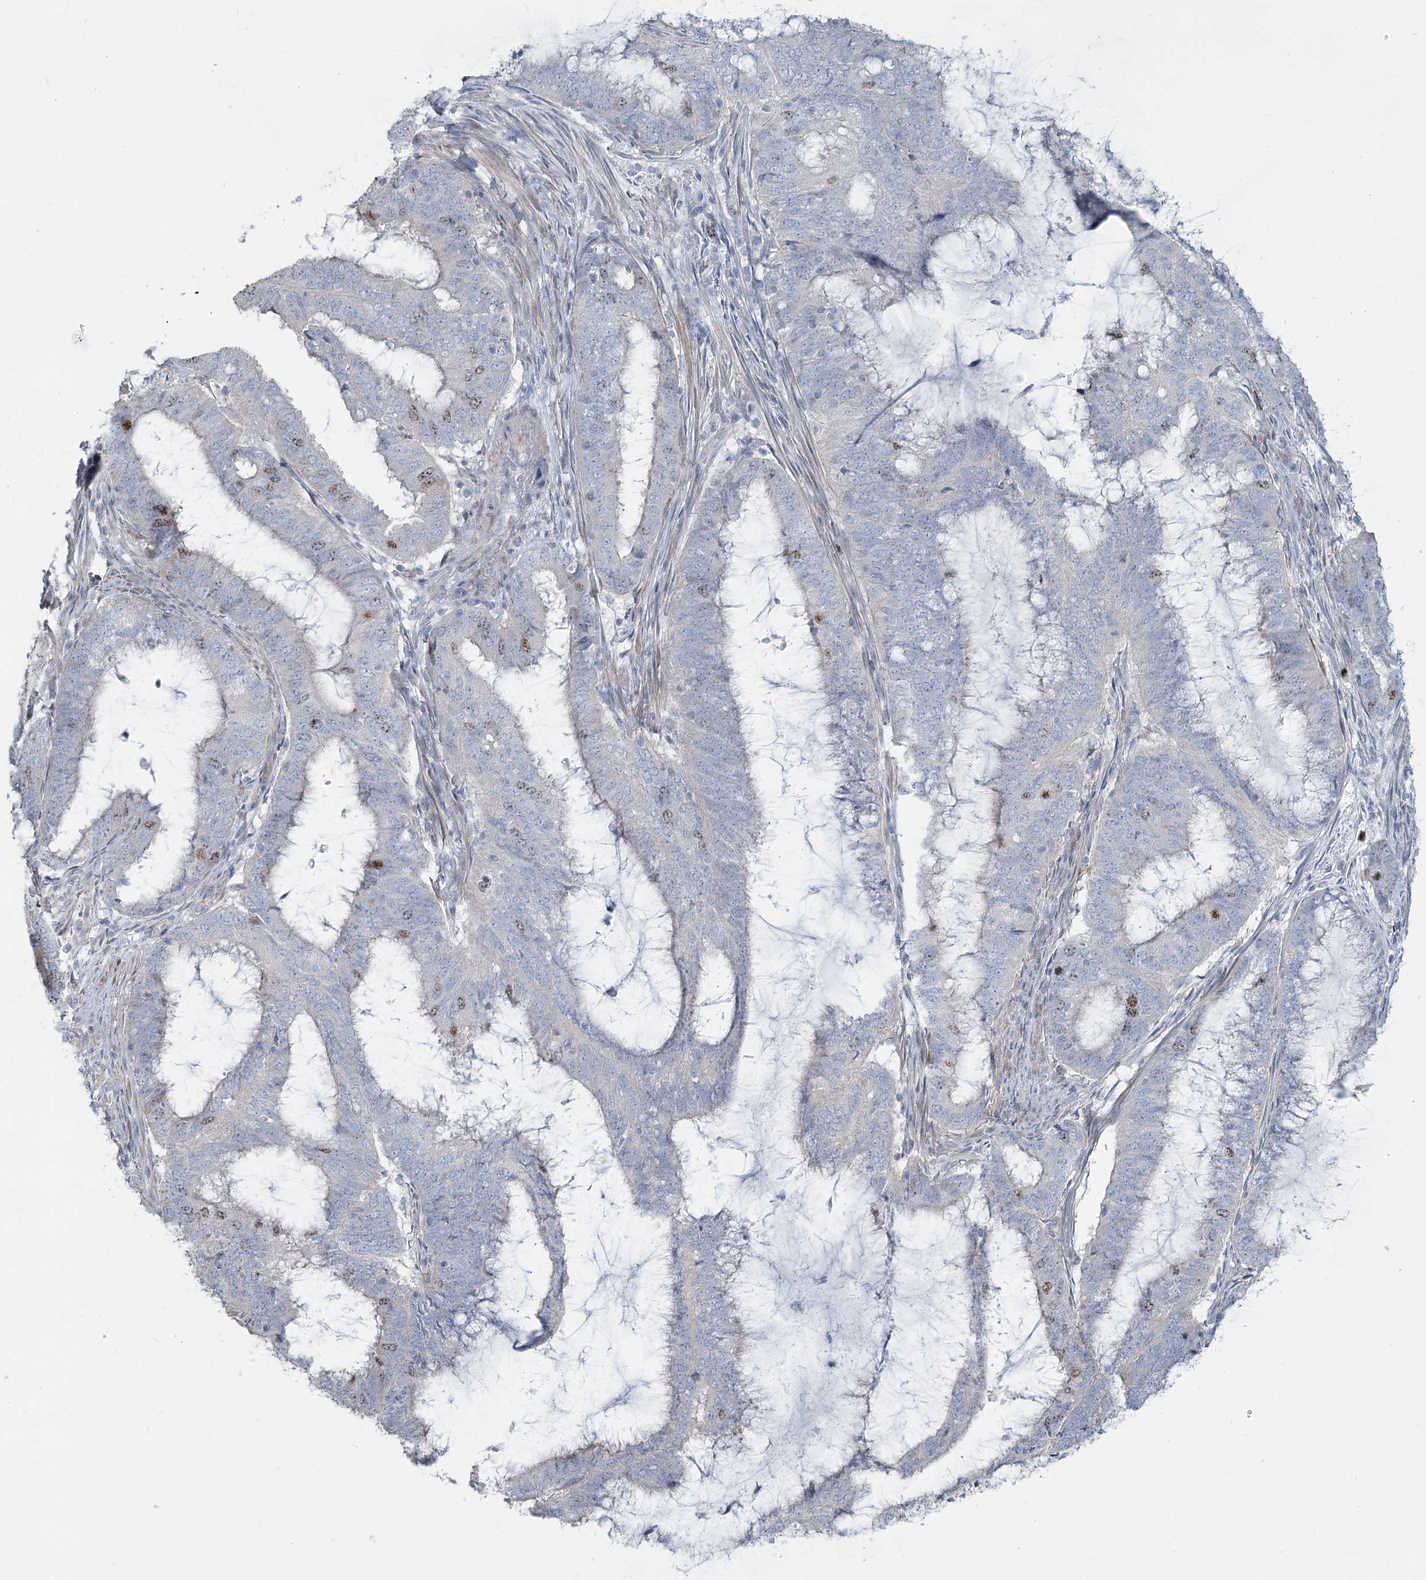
{"staining": {"intensity": "moderate", "quantity": "<25%", "location": "nuclear"}, "tissue": "endometrial cancer", "cell_type": "Tumor cells", "image_type": "cancer", "snomed": [{"axis": "morphology", "description": "Adenocarcinoma, NOS"}, {"axis": "topography", "description": "Endometrium"}], "caption": "The image exhibits staining of endometrial adenocarcinoma, revealing moderate nuclear protein staining (brown color) within tumor cells.", "gene": "ABITRAM", "patient": {"sex": "female", "age": 51}}